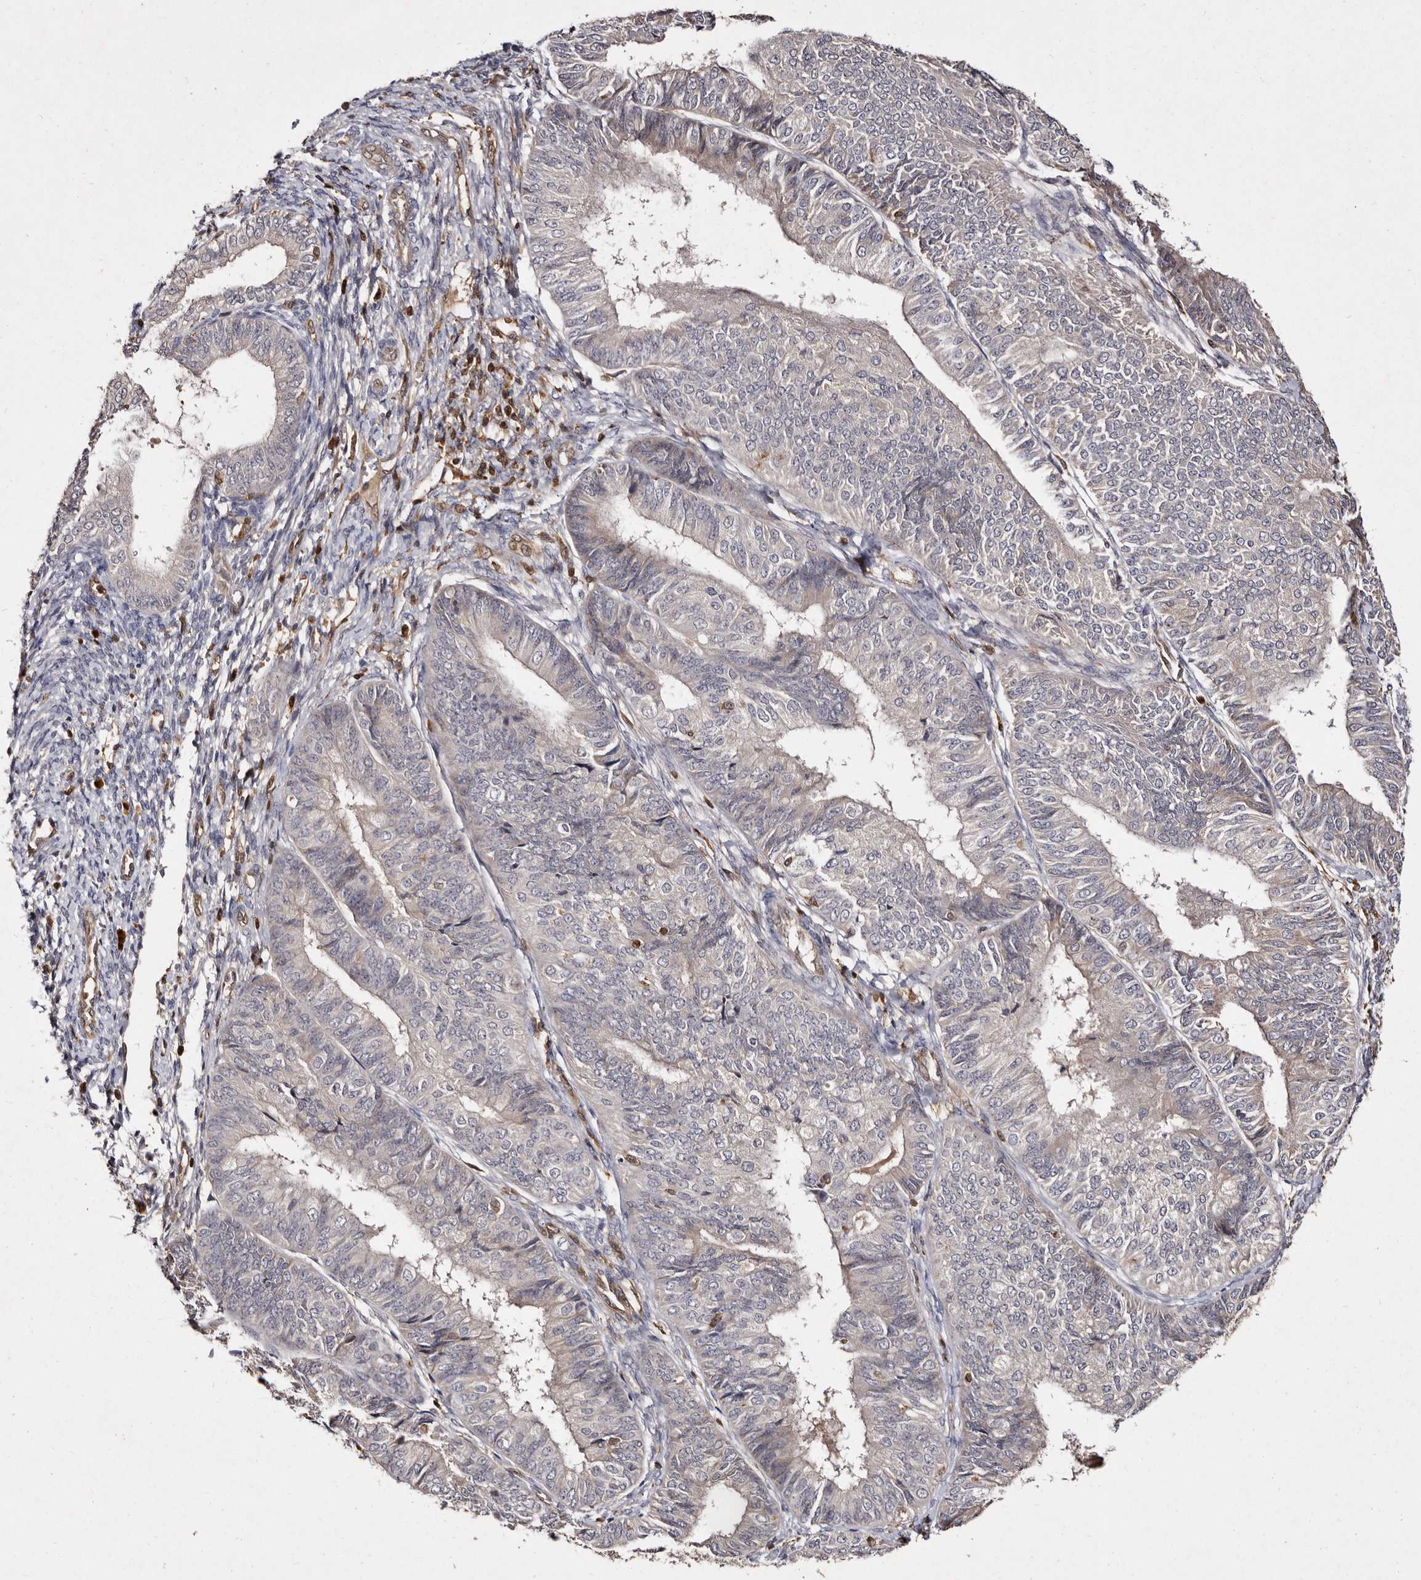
{"staining": {"intensity": "weak", "quantity": "<25%", "location": "cytoplasmic/membranous"}, "tissue": "endometrial cancer", "cell_type": "Tumor cells", "image_type": "cancer", "snomed": [{"axis": "morphology", "description": "Adenocarcinoma, NOS"}, {"axis": "topography", "description": "Endometrium"}], "caption": "DAB (3,3'-diaminobenzidine) immunohistochemical staining of adenocarcinoma (endometrial) displays no significant staining in tumor cells.", "gene": "GIMAP4", "patient": {"sex": "female", "age": 58}}